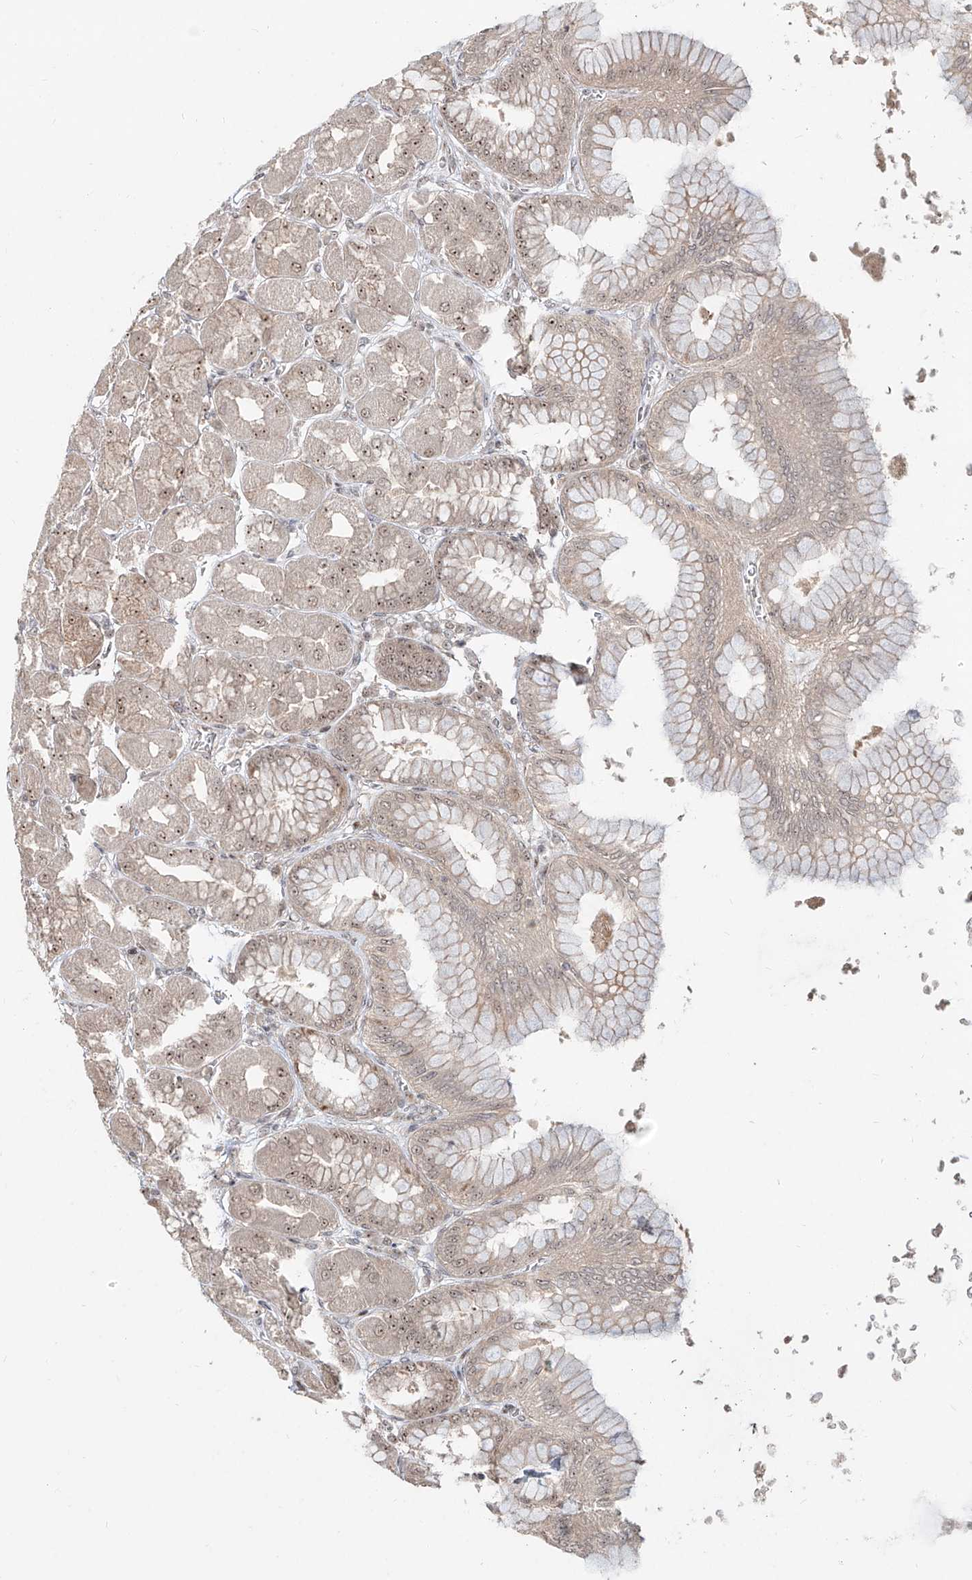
{"staining": {"intensity": "strong", "quantity": "25%-75%", "location": "cytoplasmic/membranous,nuclear"}, "tissue": "stomach", "cell_type": "Glandular cells", "image_type": "normal", "snomed": [{"axis": "morphology", "description": "Normal tissue, NOS"}, {"axis": "topography", "description": "Stomach, upper"}], "caption": "Glandular cells reveal high levels of strong cytoplasmic/membranous,nuclear staining in approximately 25%-75% of cells in unremarkable human stomach. (Brightfield microscopy of DAB IHC at high magnification).", "gene": "ZNF710", "patient": {"sex": "female", "age": 56}}